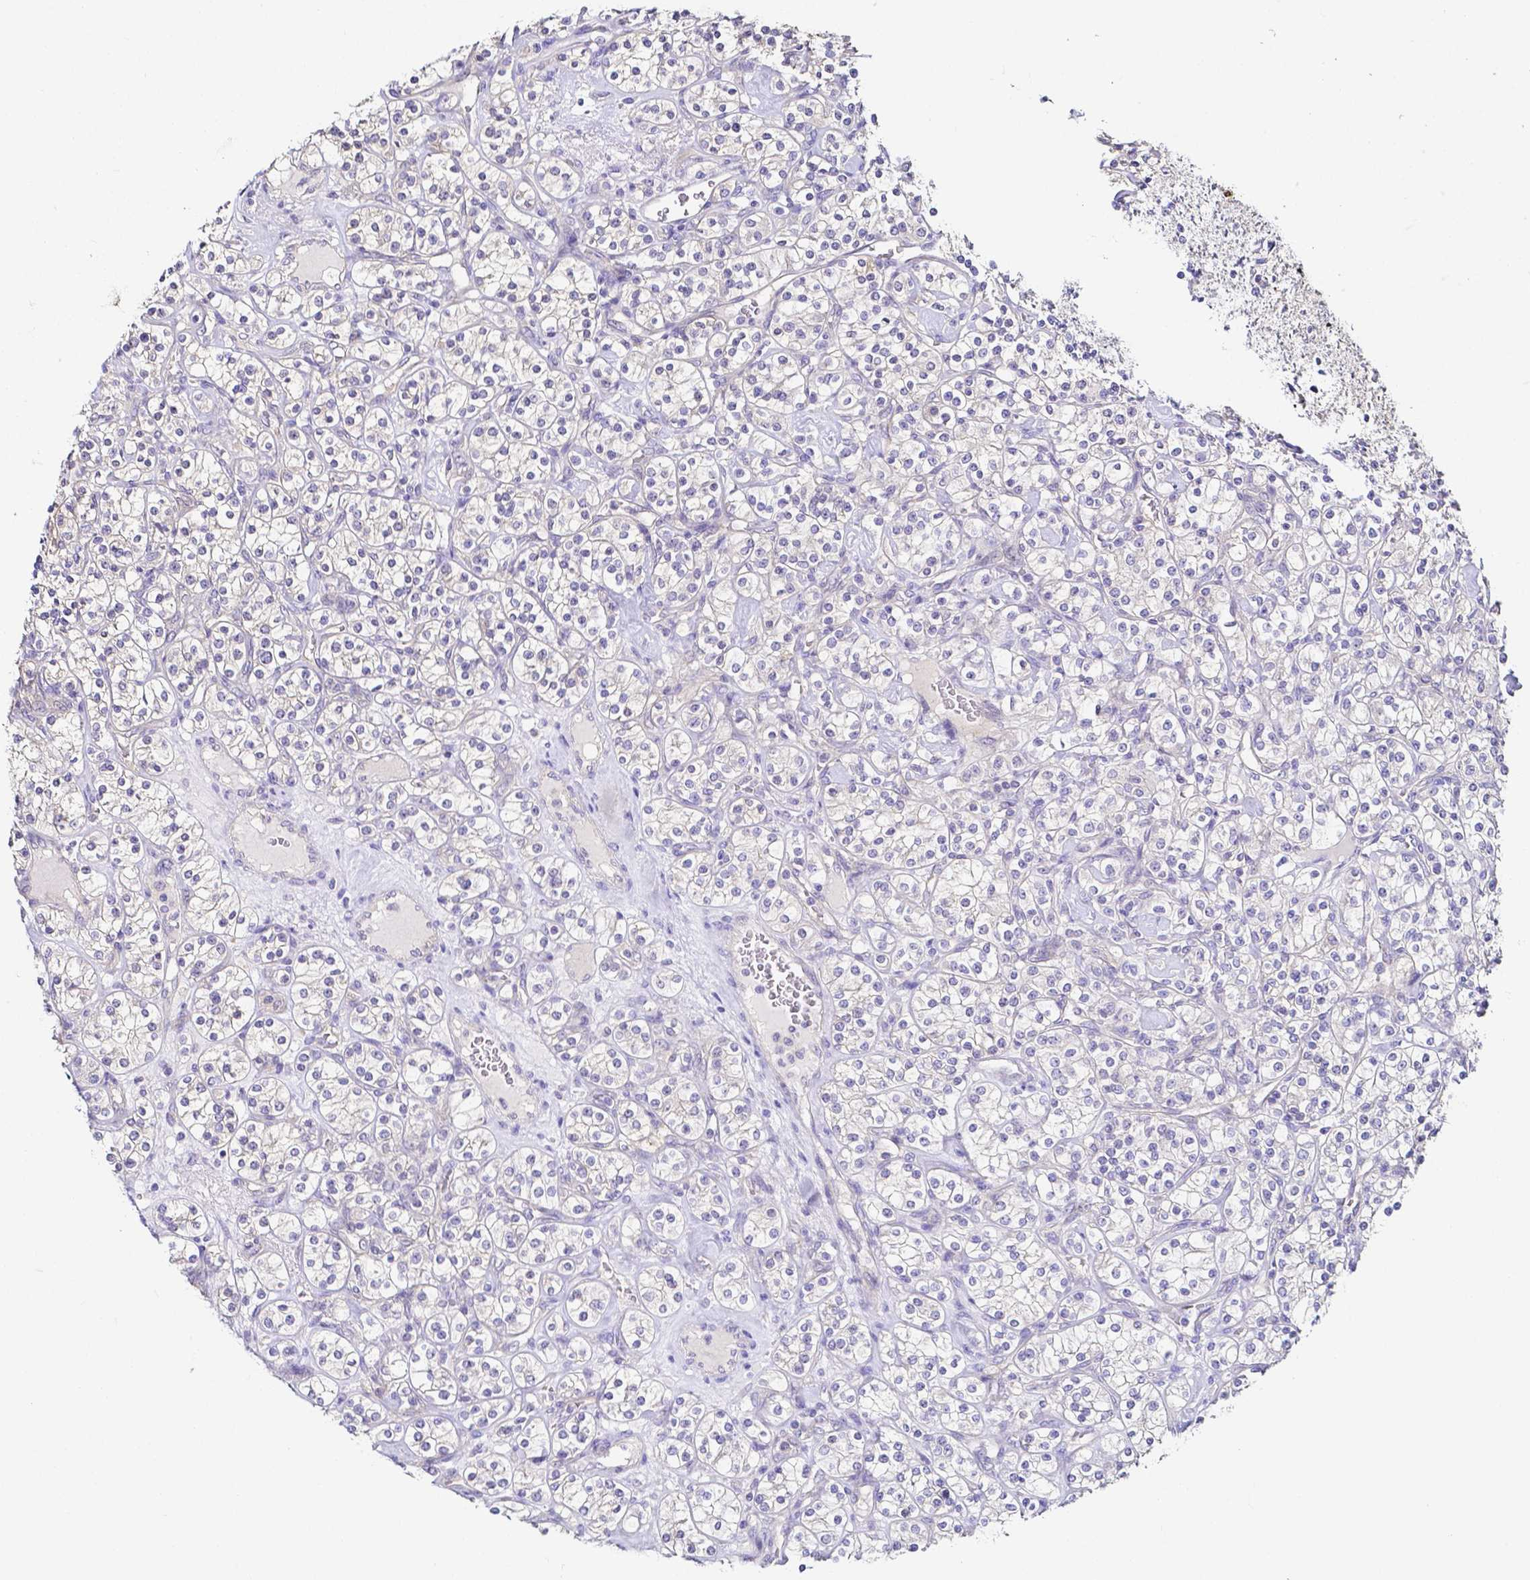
{"staining": {"intensity": "negative", "quantity": "none", "location": "none"}, "tissue": "renal cancer", "cell_type": "Tumor cells", "image_type": "cancer", "snomed": [{"axis": "morphology", "description": "Adenocarcinoma, NOS"}, {"axis": "topography", "description": "Kidney"}], "caption": "Immunohistochemistry image of human adenocarcinoma (renal) stained for a protein (brown), which shows no positivity in tumor cells. Nuclei are stained in blue.", "gene": "PKP3", "patient": {"sex": "male", "age": 77}}